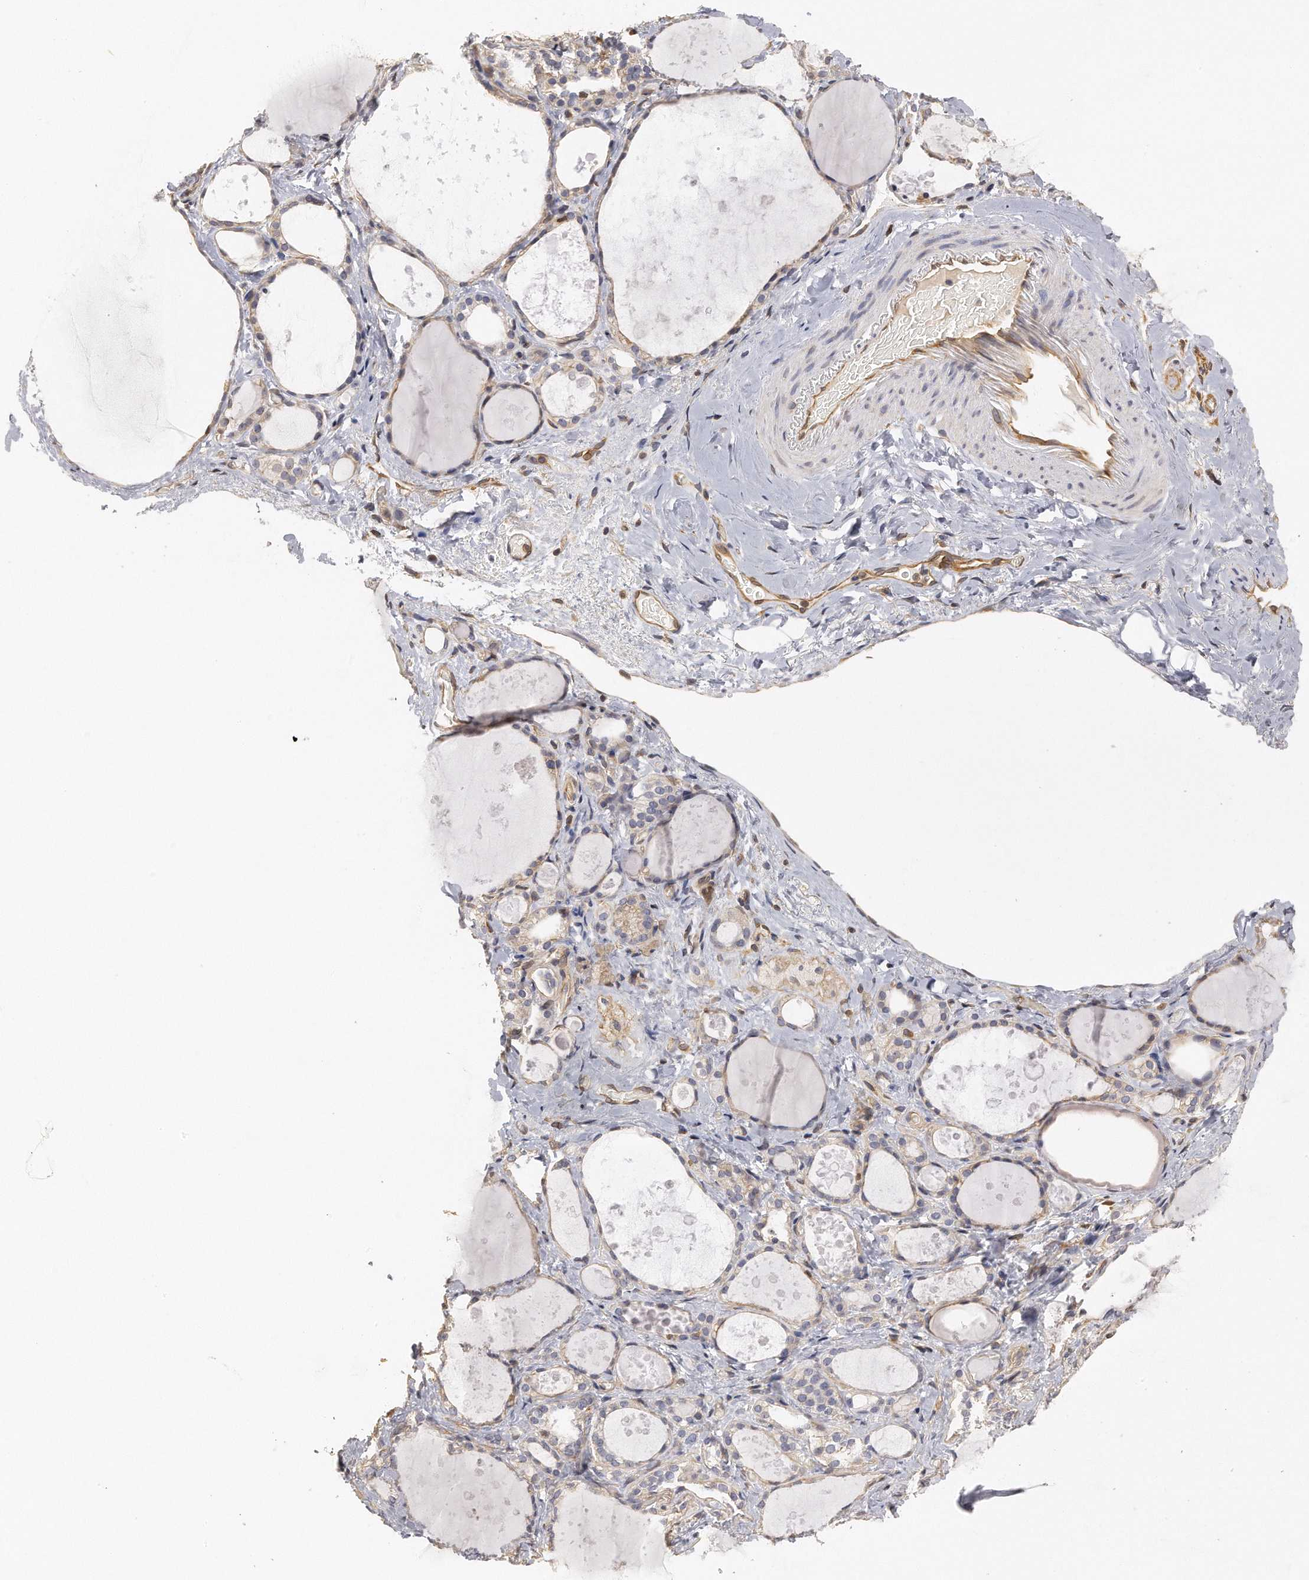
{"staining": {"intensity": "weak", "quantity": "25%-75%", "location": "cytoplasmic/membranous"}, "tissue": "thyroid gland", "cell_type": "Glandular cells", "image_type": "normal", "snomed": [{"axis": "morphology", "description": "Normal tissue, NOS"}, {"axis": "topography", "description": "Thyroid gland"}], "caption": "Protein positivity by immunohistochemistry (IHC) reveals weak cytoplasmic/membranous staining in about 25%-75% of glandular cells in unremarkable thyroid gland. Nuclei are stained in blue.", "gene": "CHST7", "patient": {"sex": "female", "age": 75}}